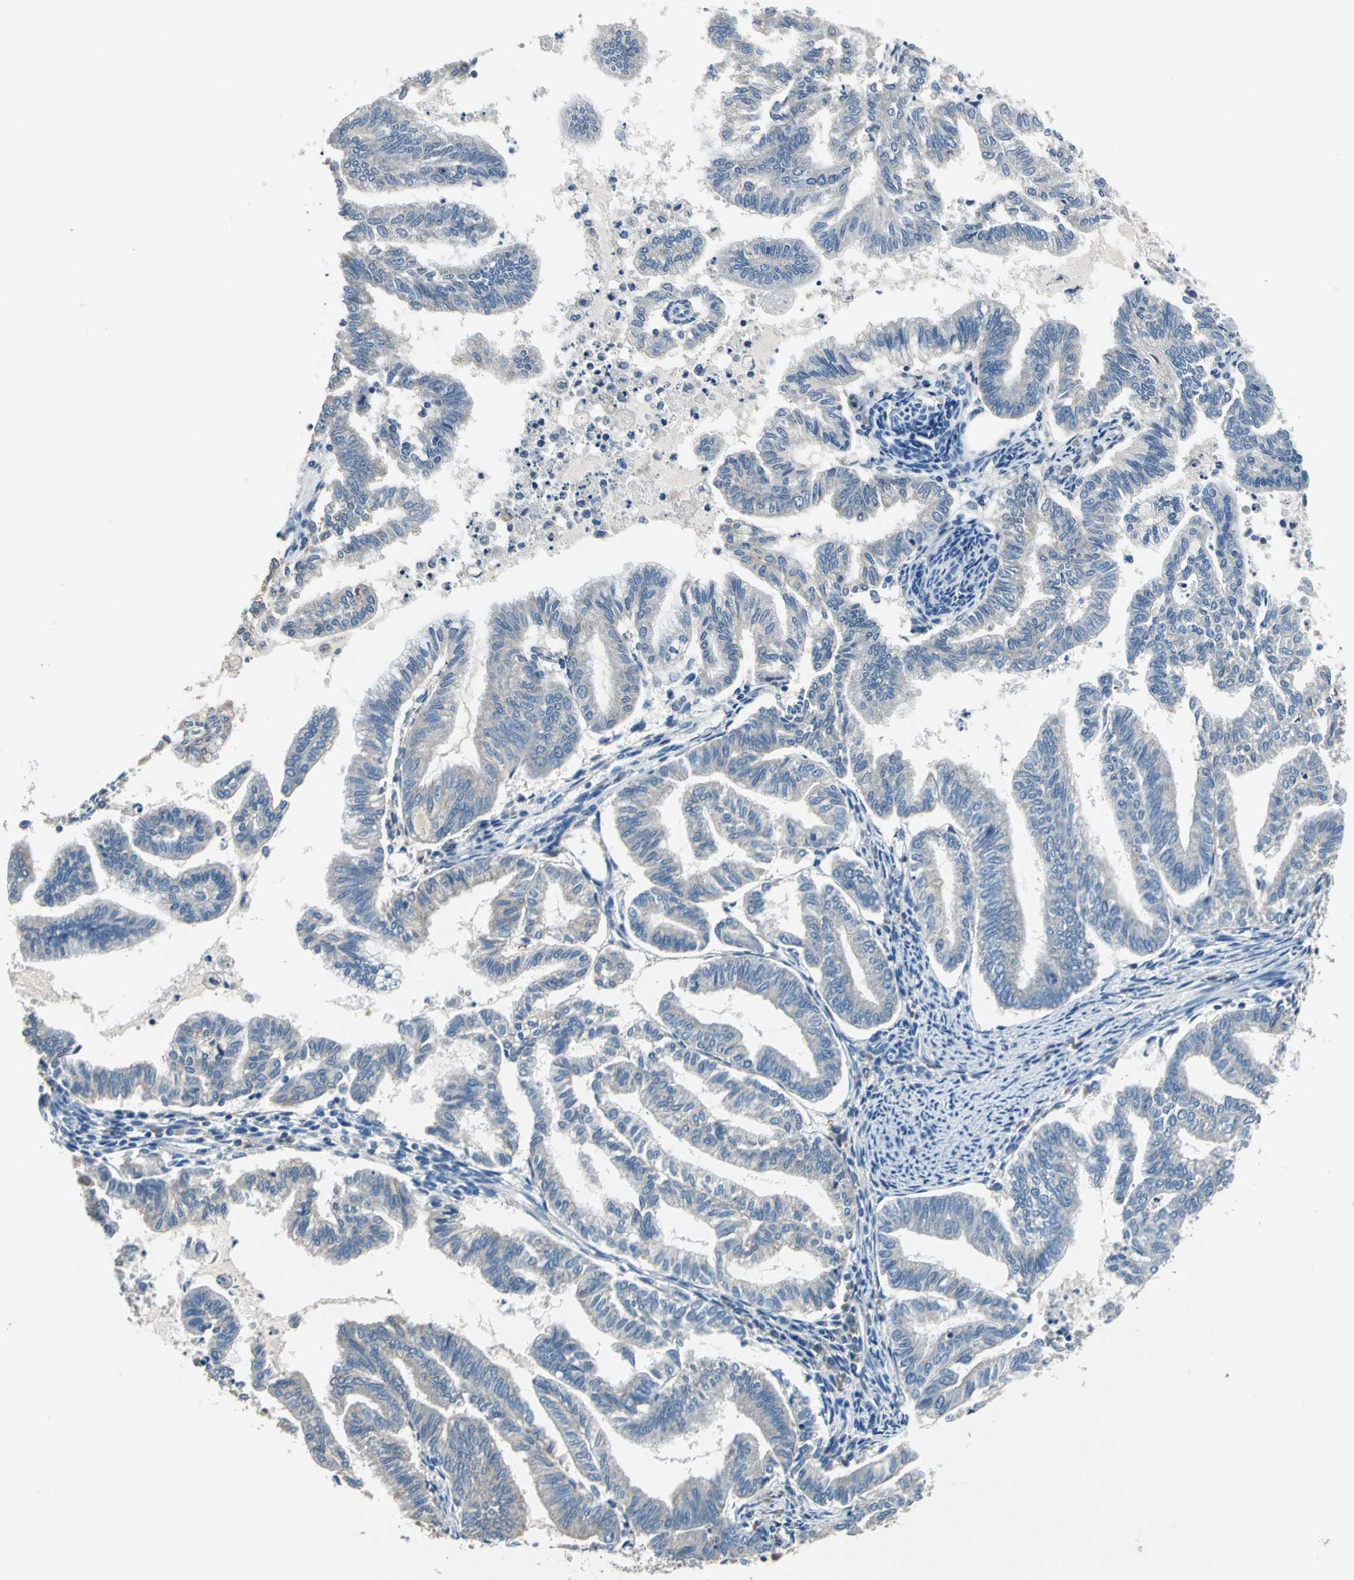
{"staining": {"intensity": "negative", "quantity": "none", "location": "none"}, "tissue": "endometrial cancer", "cell_type": "Tumor cells", "image_type": "cancer", "snomed": [{"axis": "morphology", "description": "Adenocarcinoma, NOS"}, {"axis": "topography", "description": "Endometrium"}], "caption": "This is a histopathology image of immunohistochemistry staining of endometrial adenocarcinoma, which shows no staining in tumor cells.", "gene": "PRKCA", "patient": {"sex": "female", "age": 79}}